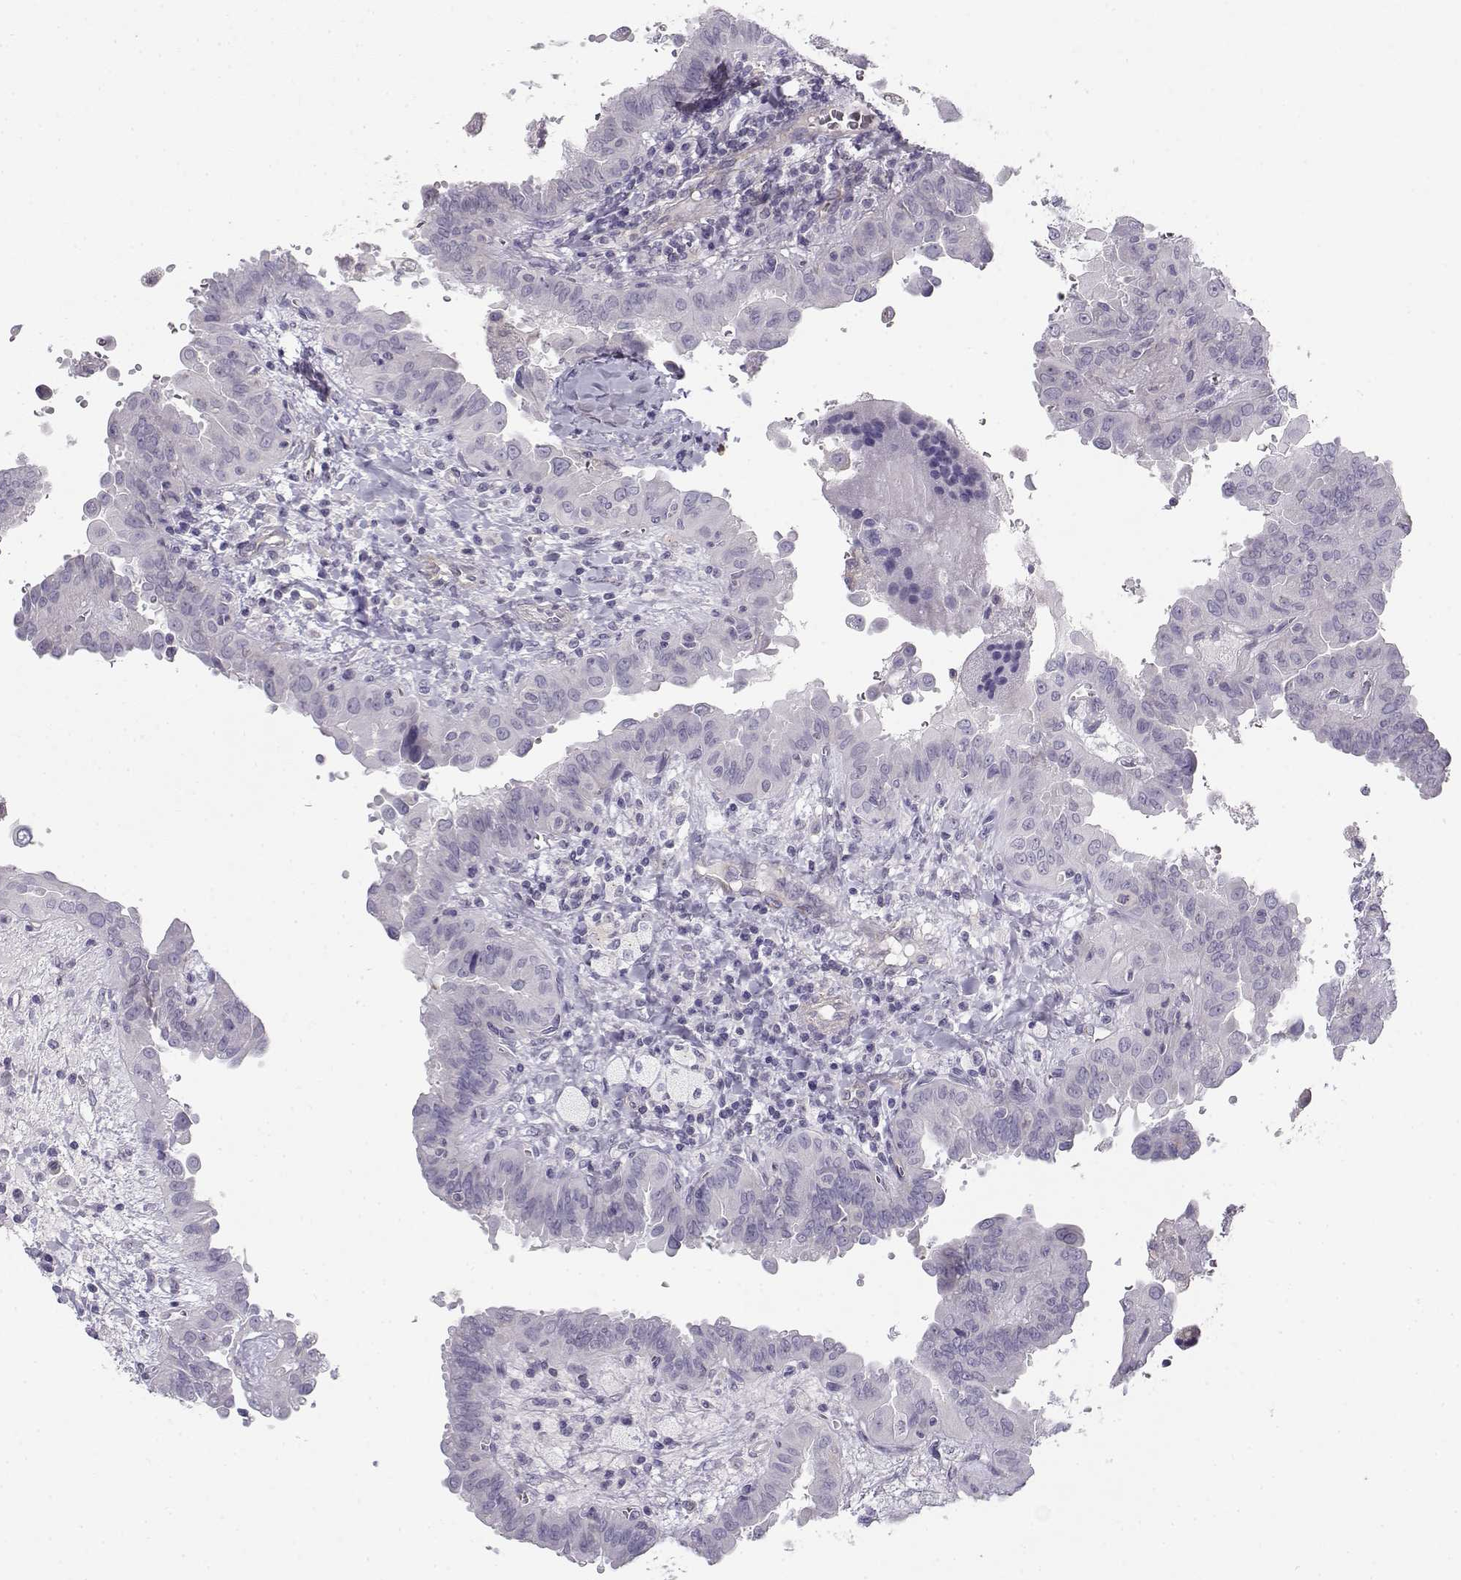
{"staining": {"intensity": "negative", "quantity": "none", "location": "none"}, "tissue": "thyroid cancer", "cell_type": "Tumor cells", "image_type": "cancer", "snomed": [{"axis": "morphology", "description": "Papillary adenocarcinoma, NOS"}, {"axis": "topography", "description": "Thyroid gland"}], "caption": "Tumor cells show no significant staining in thyroid papillary adenocarcinoma. (DAB (3,3'-diaminobenzidine) immunohistochemistry visualized using brightfield microscopy, high magnification).", "gene": "MYO1A", "patient": {"sex": "female", "age": 37}}